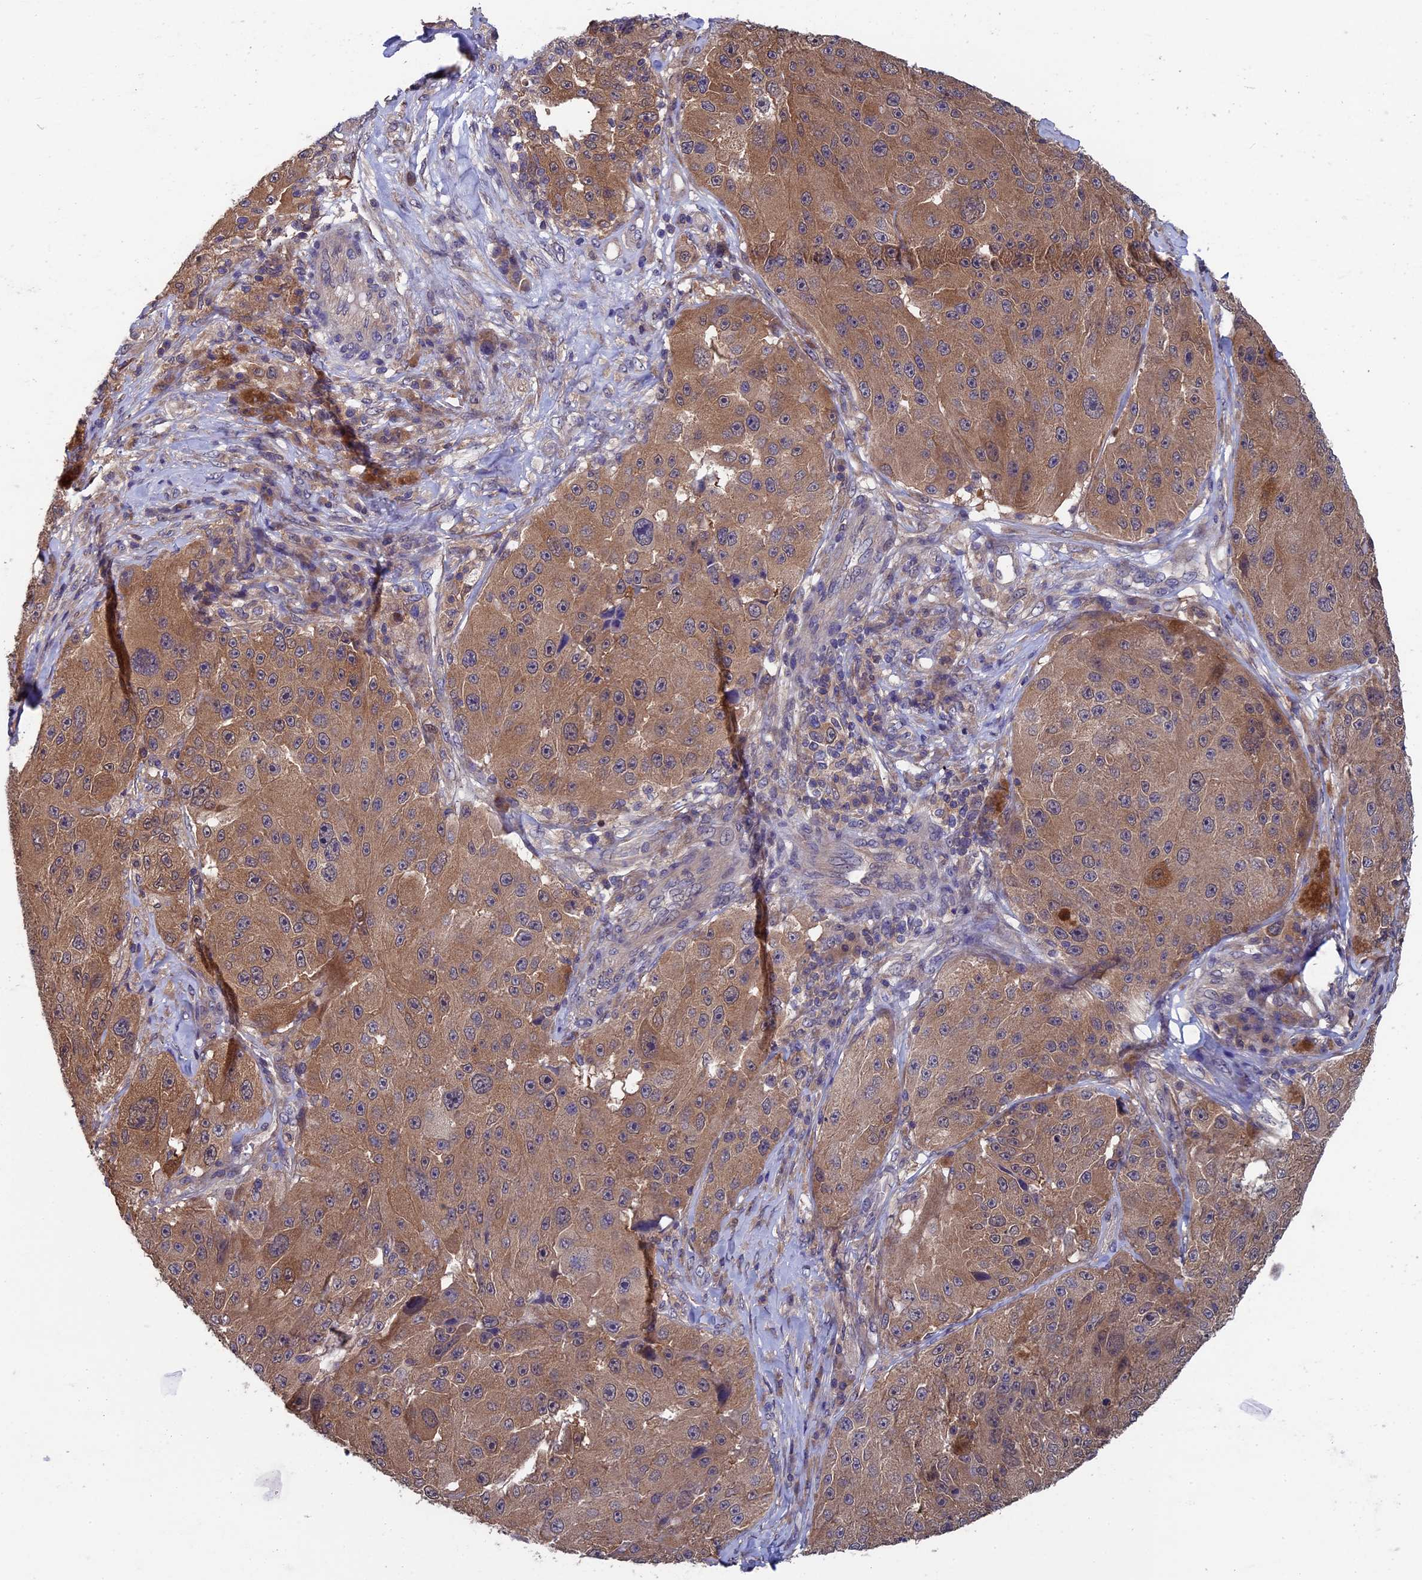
{"staining": {"intensity": "moderate", "quantity": ">75%", "location": "cytoplasmic/membranous"}, "tissue": "melanoma", "cell_type": "Tumor cells", "image_type": "cancer", "snomed": [{"axis": "morphology", "description": "Malignant melanoma, Metastatic site"}, {"axis": "topography", "description": "Lymph node"}], "caption": "Immunohistochemistry micrograph of neoplastic tissue: malignant melanoma (metastatic site) stained using immunohistochemistry (IHC) shows medium levels of moderate protein expression localized specifically in the cytoplasmic/membranous of tumor cells, appearing as a cytoplasmic/membranous brown color.", "gene": "LCMT1", "patient": {"sex": "male", "age": 62}}